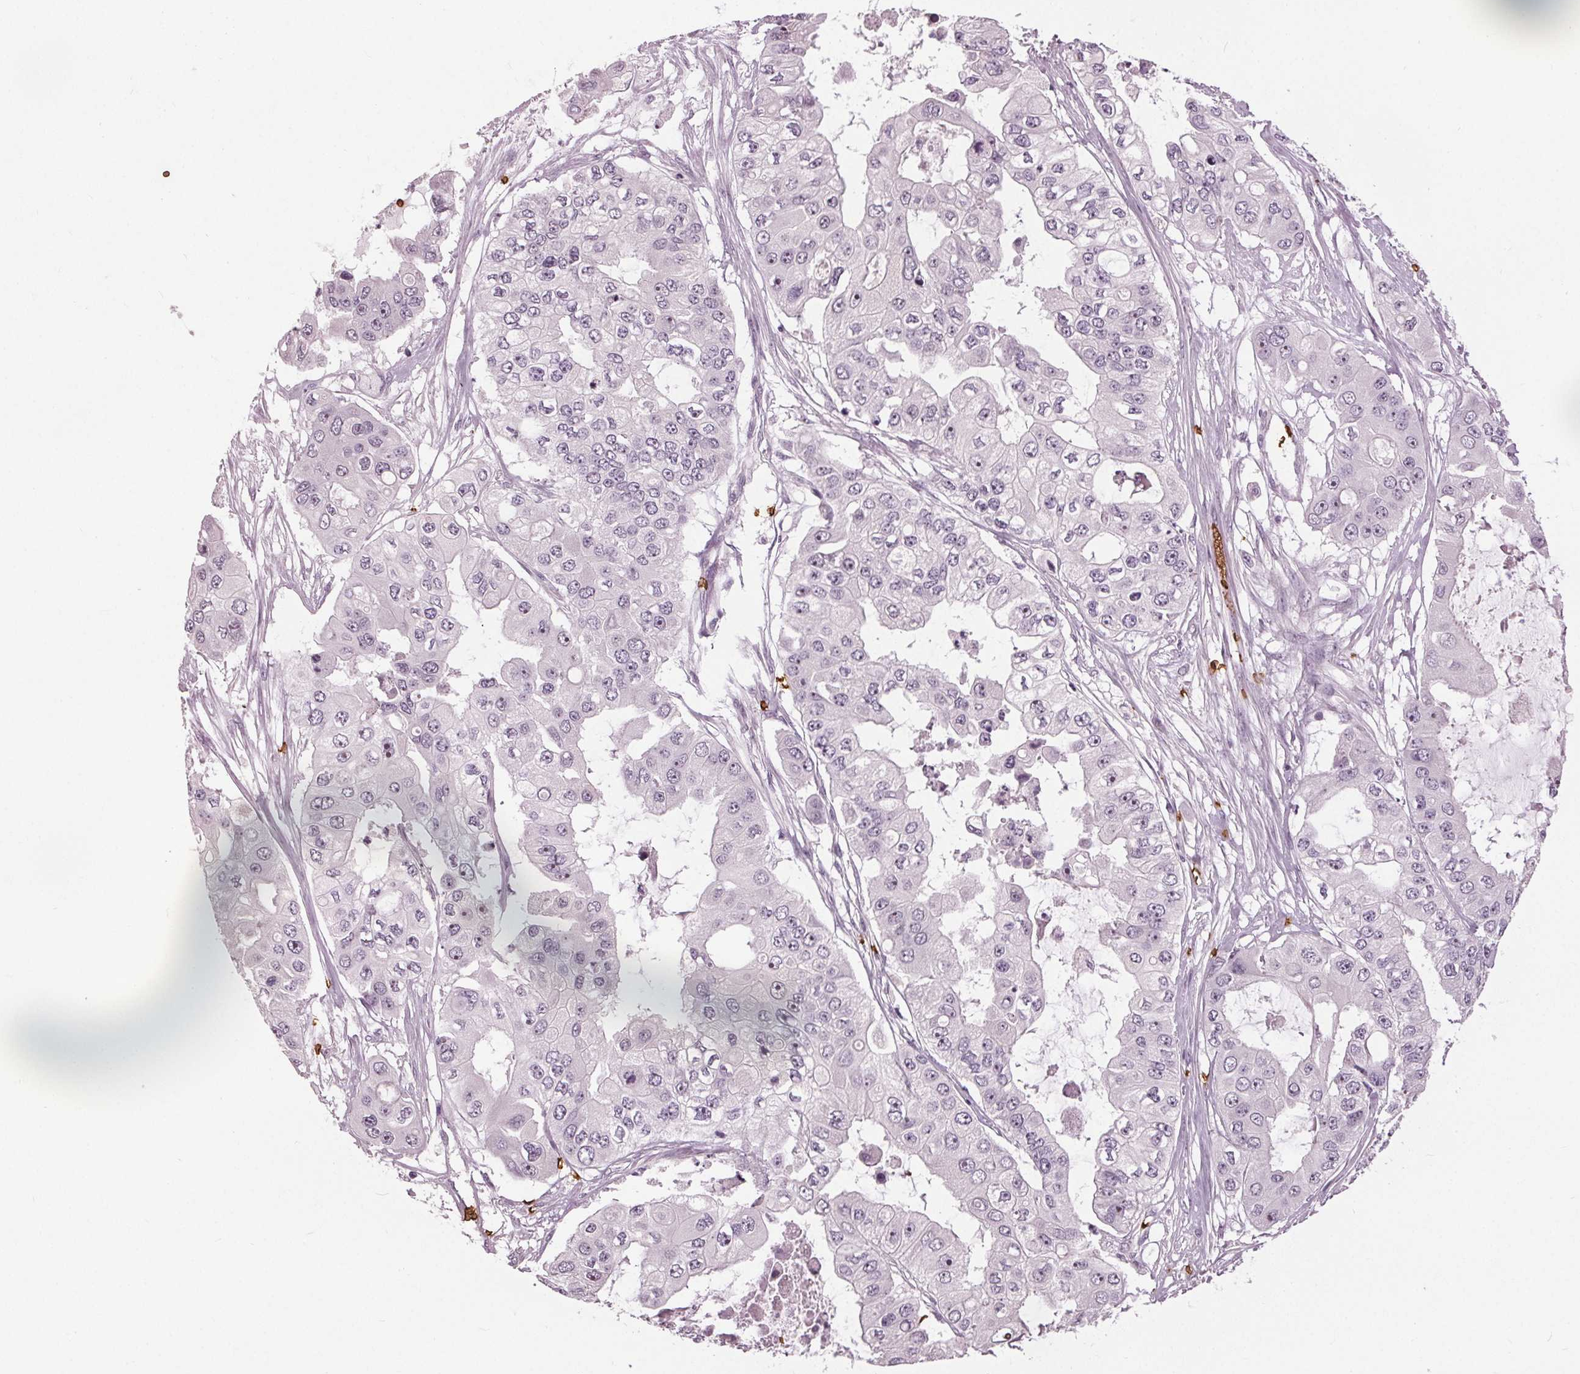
{"staining": {"intensity": "negative", "quantity": "none", "location": "none"}, "tissue": "ovarian cancer", "cell_type": "Tumor cells", "image_type": "cancer", "snomed": [{"axis": "morphology", "description": "Cystadenocarcinoma, serous, NOS"}, {"axis": "topography", "description": "Ovary"}], "caption": "Immunohistochemistry (IHC) micrograph of serous cystadenocarcinoma (ovarian) stained for a protein (brown), which displays no expression in tumor cells. (DAB immunohistochemistry (IHC) with hematoxylin counter stain).", "gene": "SLC4A1", "patient": {"sex": "female", "age": 56}}